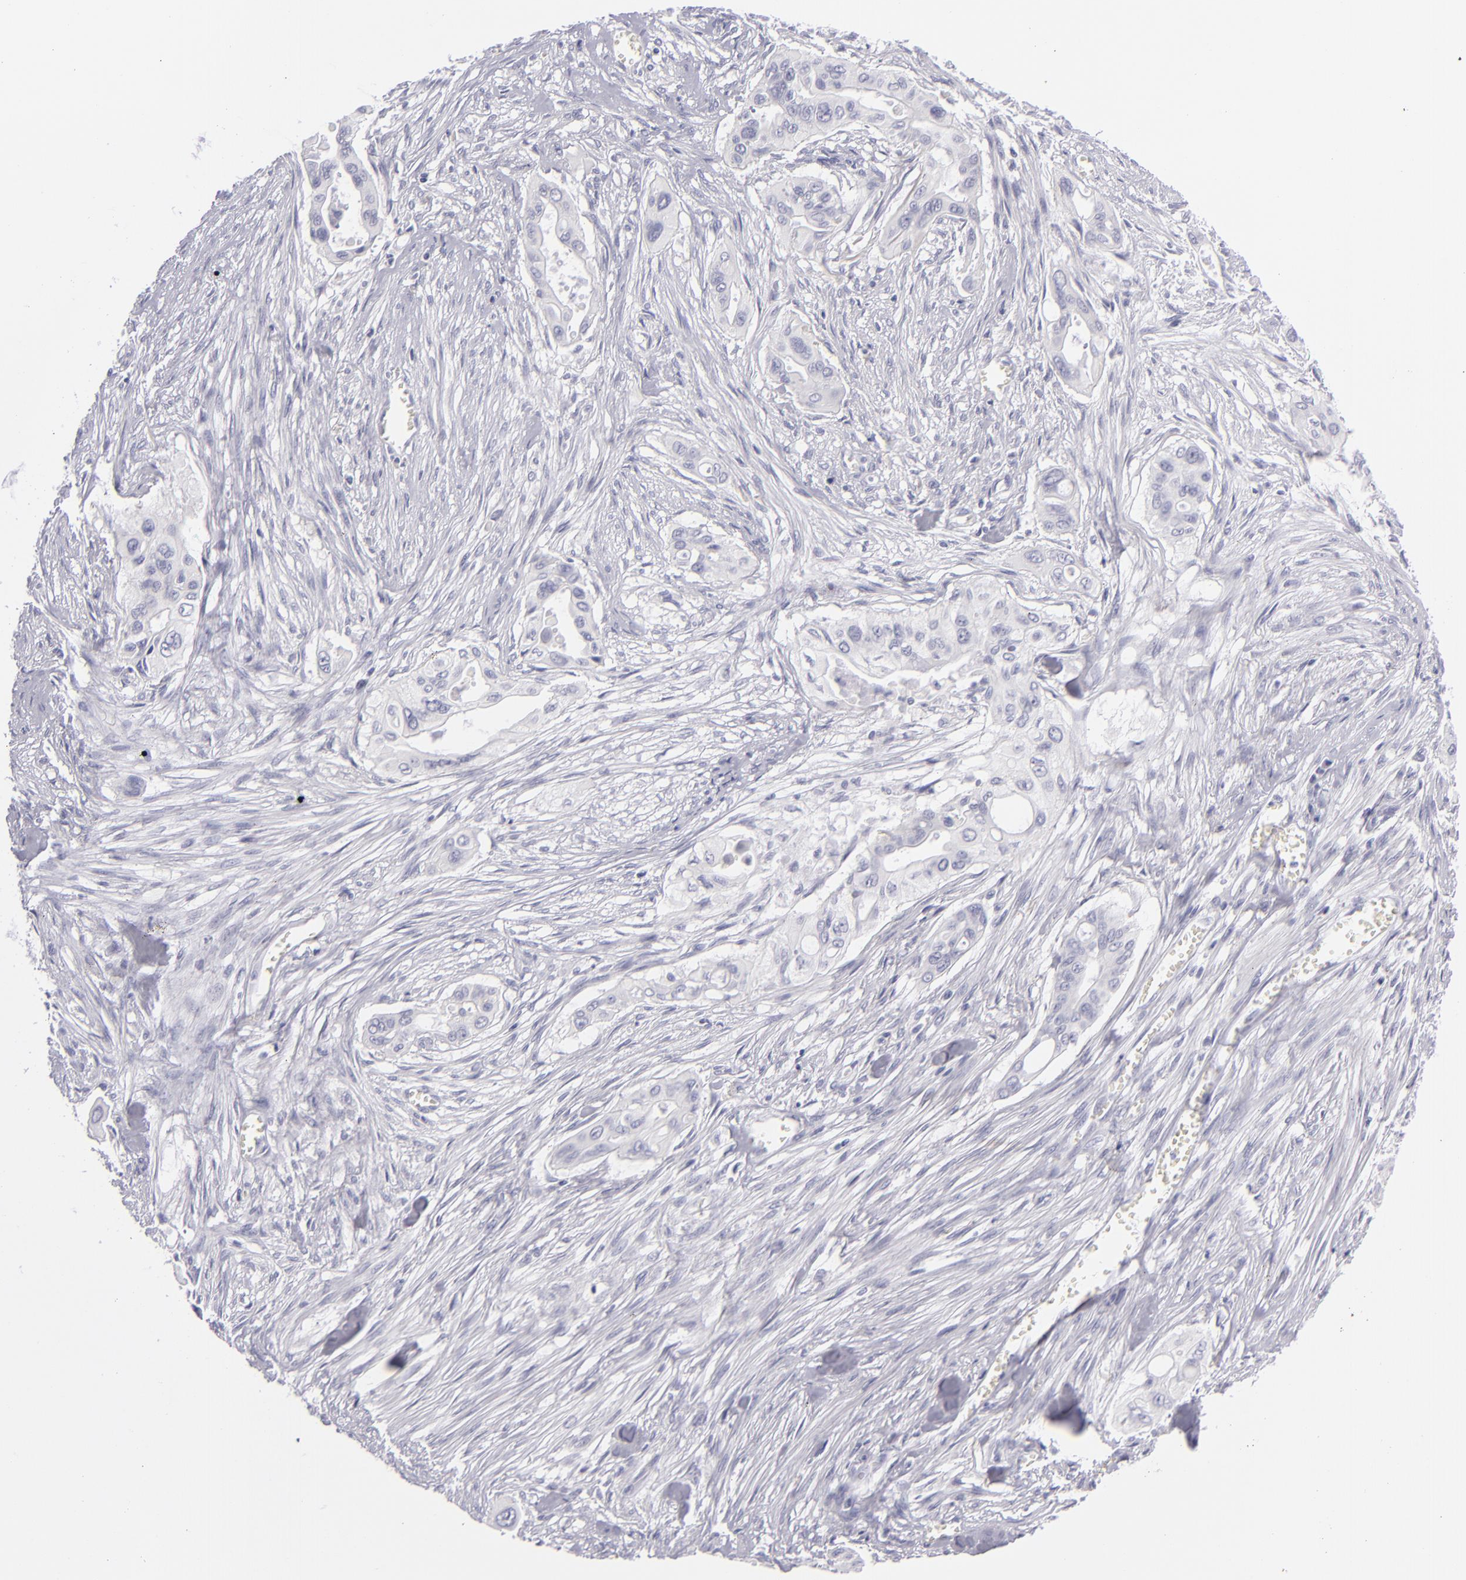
{"staining": {"intensity": "negative", "quantity": "none", "location": "none"}, "tissue": "pancreatic cancer", "cell_type": "Tumor cells", "image_type": "cancer", "snomed": [{"axis": "morphology", "description": "Adenocarcinoma, NOS"}, {"axis": "topography", "description": "Pancreas"}], "caption": "Immunohistochemistry (IHC) image of human adenocarcinoma (pancreatic) stained for a protein (brown), which demonstrates no expression in tumor cells.", "gene": "VIL1", "patient": {"sex": "male", "age": 77}}